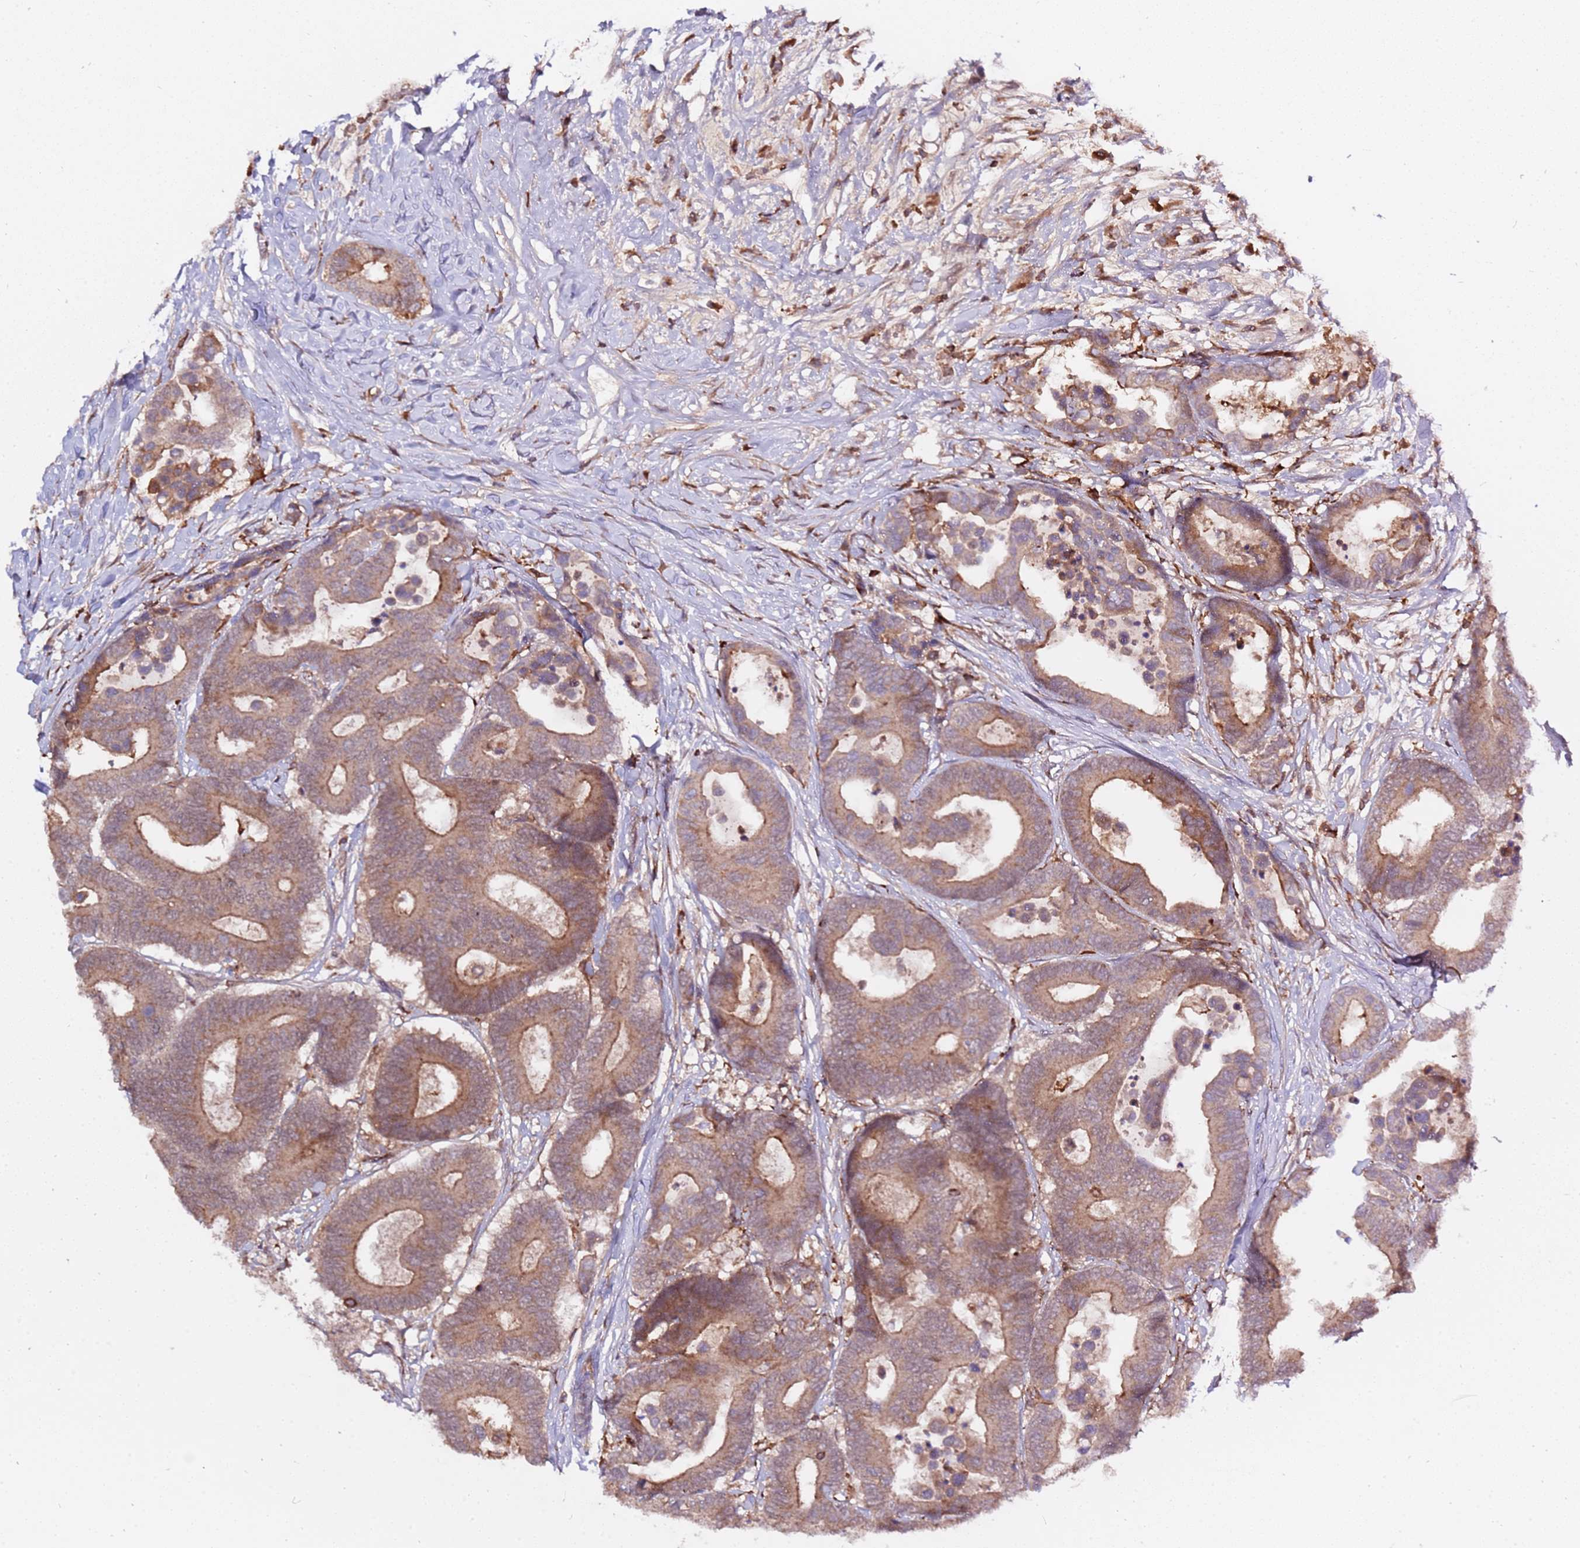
{"staining": {"intensity": "moderate", "quantity": ">75%", "location": "cytoplasmic/membranous"}, "tissue": "colorectal cancer", "cell_type": "Tumor cells", "image_type": "cancer", "snomed": [{"axis": "morphology", "description": "Normal tissue, NOS"}, {"axis": "morphology", "description": "Adenocarcinoma, NOS"}, {"axis": "topography", "description": "Colon"}], "caption": "Protein analysis of colorectal cancer (adenocarcinoma) tissue displays moderate cytoplasmic/membranous expression in about >75% of tumor cells.", "gene": "ZNF624", "patient": {"sex": "male", "age": 82}}